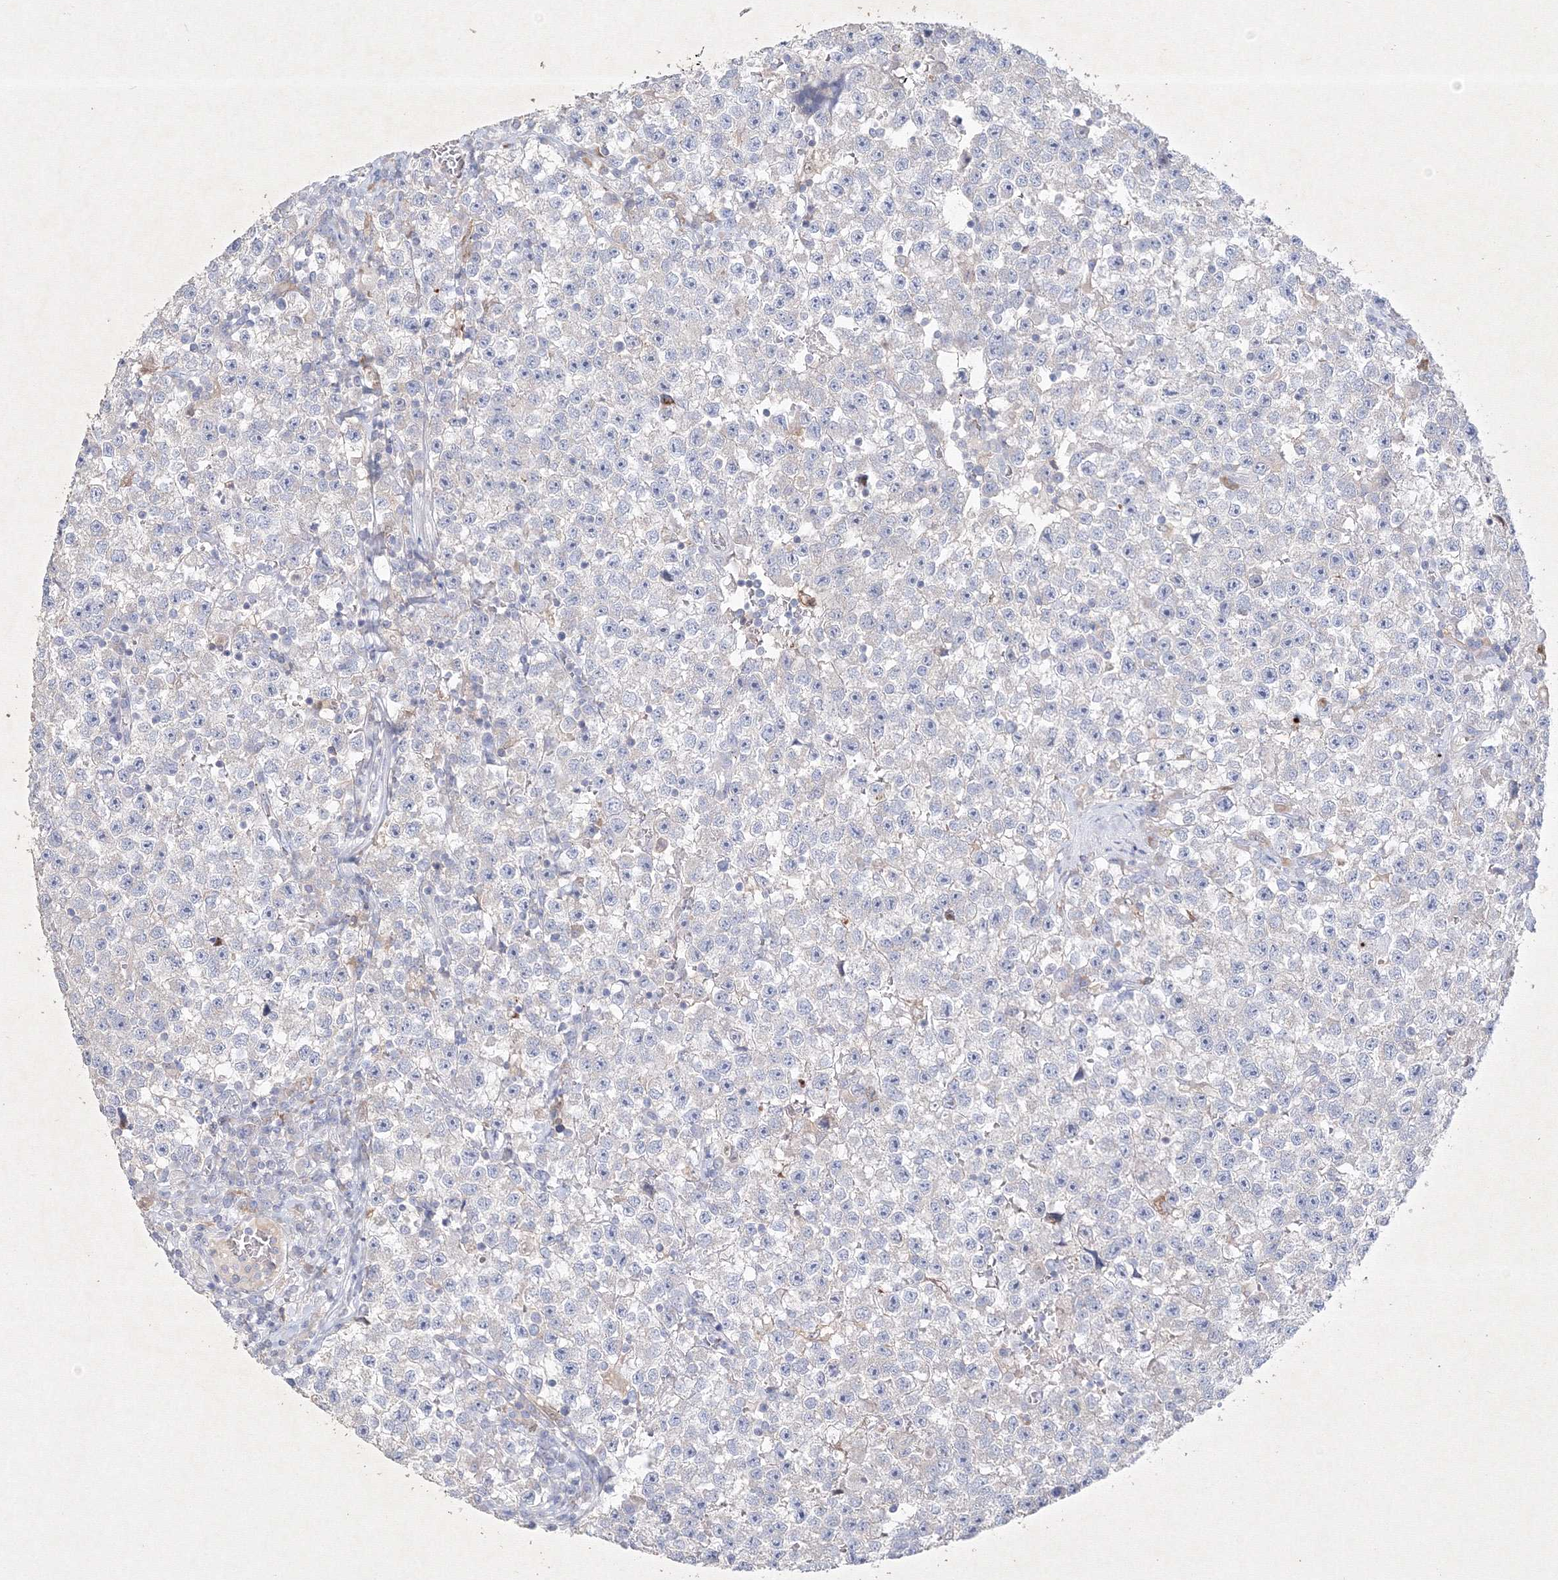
{"staining": {"intensity": "negative", "quantity": "none", "location": "none"}, "tissue": "testis cancer", "cell_type": "Tumor cells", "image_type": "cancer", "snomed": [{"axis": "morphology", "description": "Seminoma, NOS"}, {"axis": "topography", "description": "Testis"}], "caption": "Tumor cells are negative for brown protein staining in testis cancer.", "gene": "CXXC4", "patient": {"sex": "male", "age": 22}}